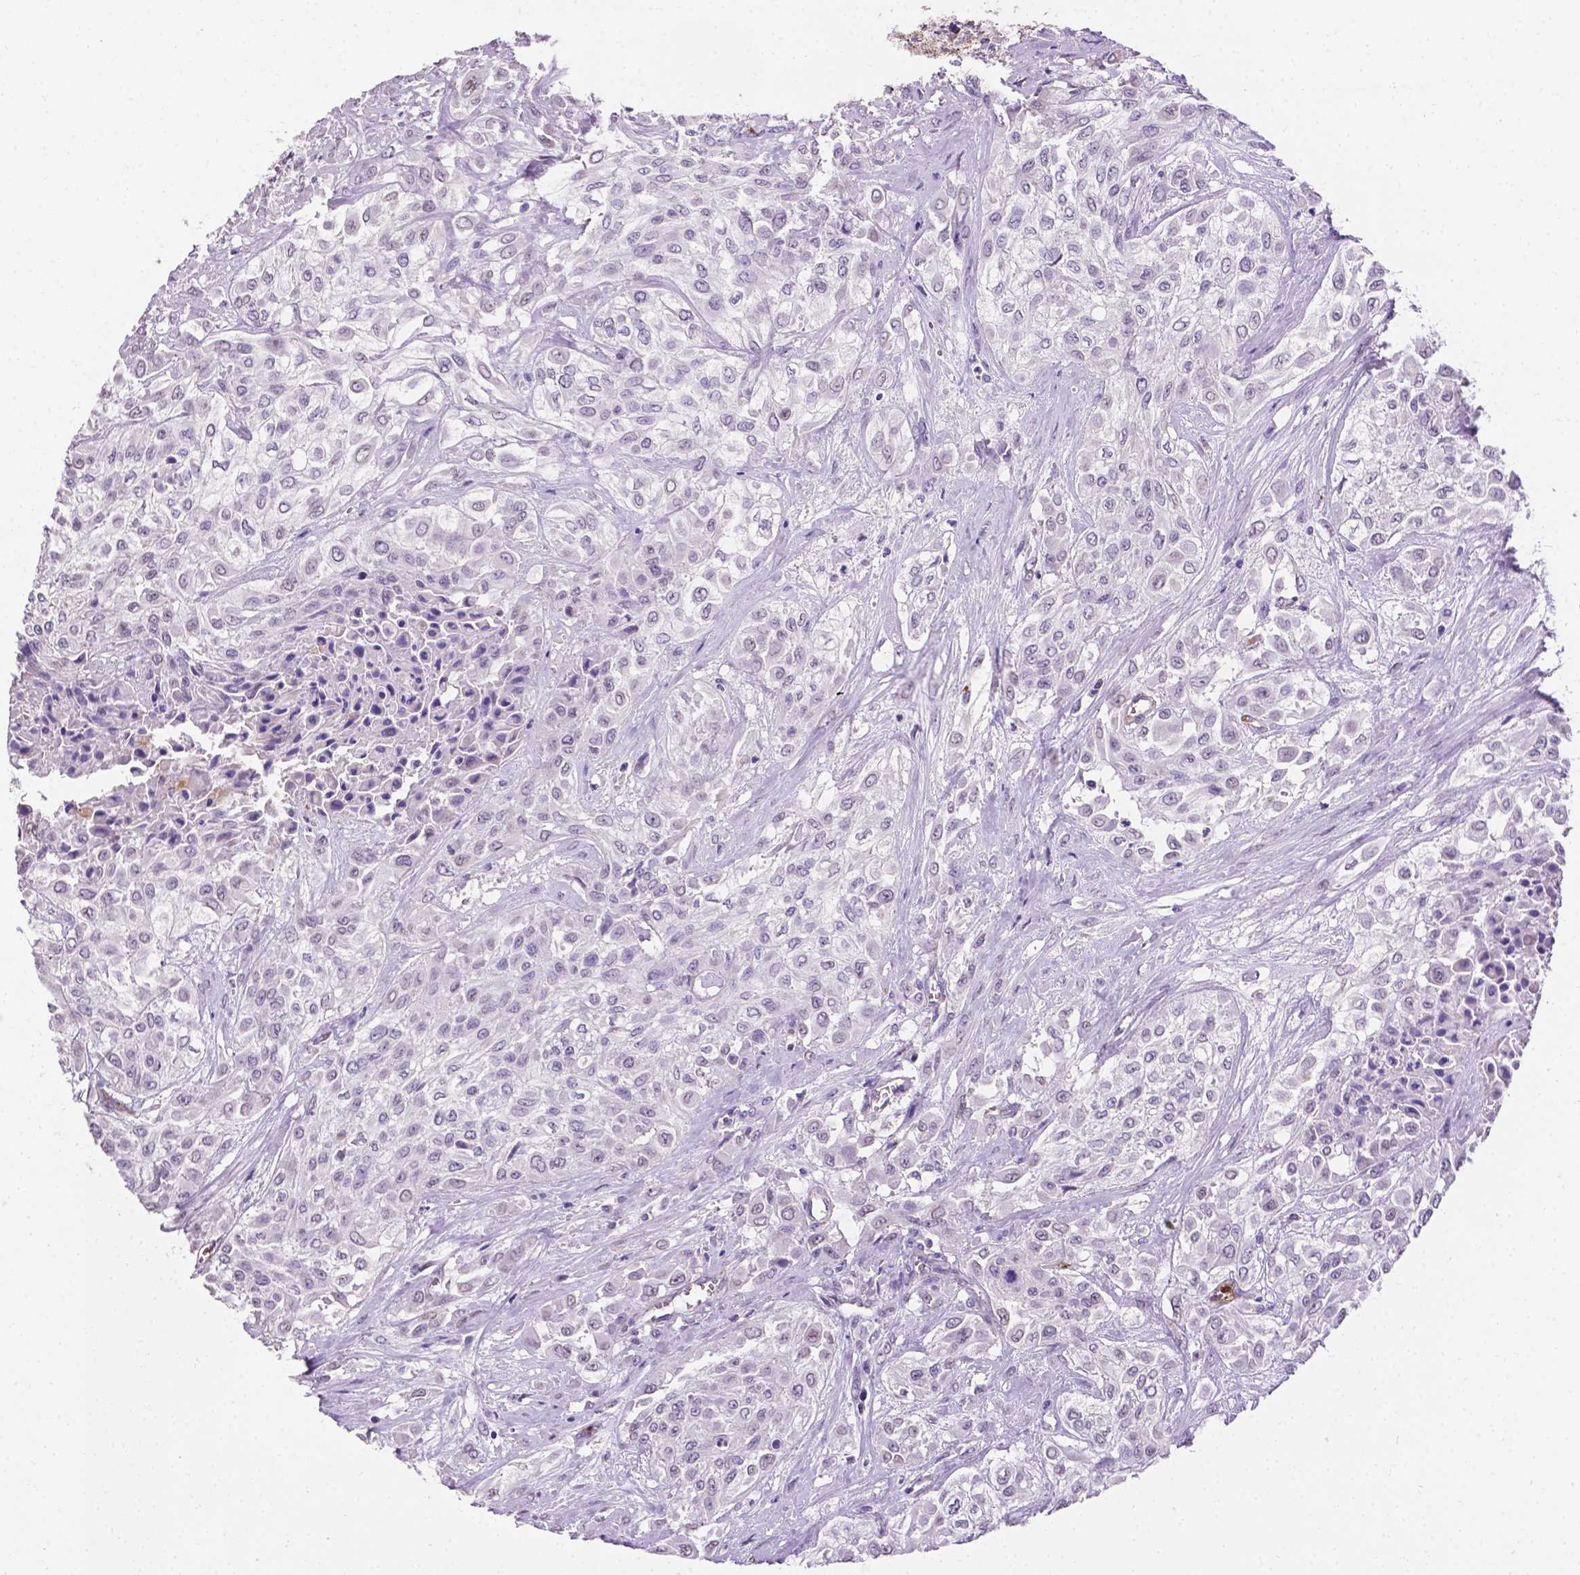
{"staining": {"intensity": "negative", "quantity": "none", "location": "none"}, "tissue": "urothelial cancer", "cell_type": "Tumor cells", "image_type": "cancer", "snomed": [{"axis": "morphology", "description": "Urothelial carcinoma, High grade"}, {"axis": "topography", "description": "Urinary bladder"}], "caption": "DAB (3,3'-diaminobenzidine) immunohistochemical staining of human high-grade urothelial carcinoma shows no significant positivity in tumor cells.", "gene": "APOE", "patient": {"sex": "male", "age": 57}}